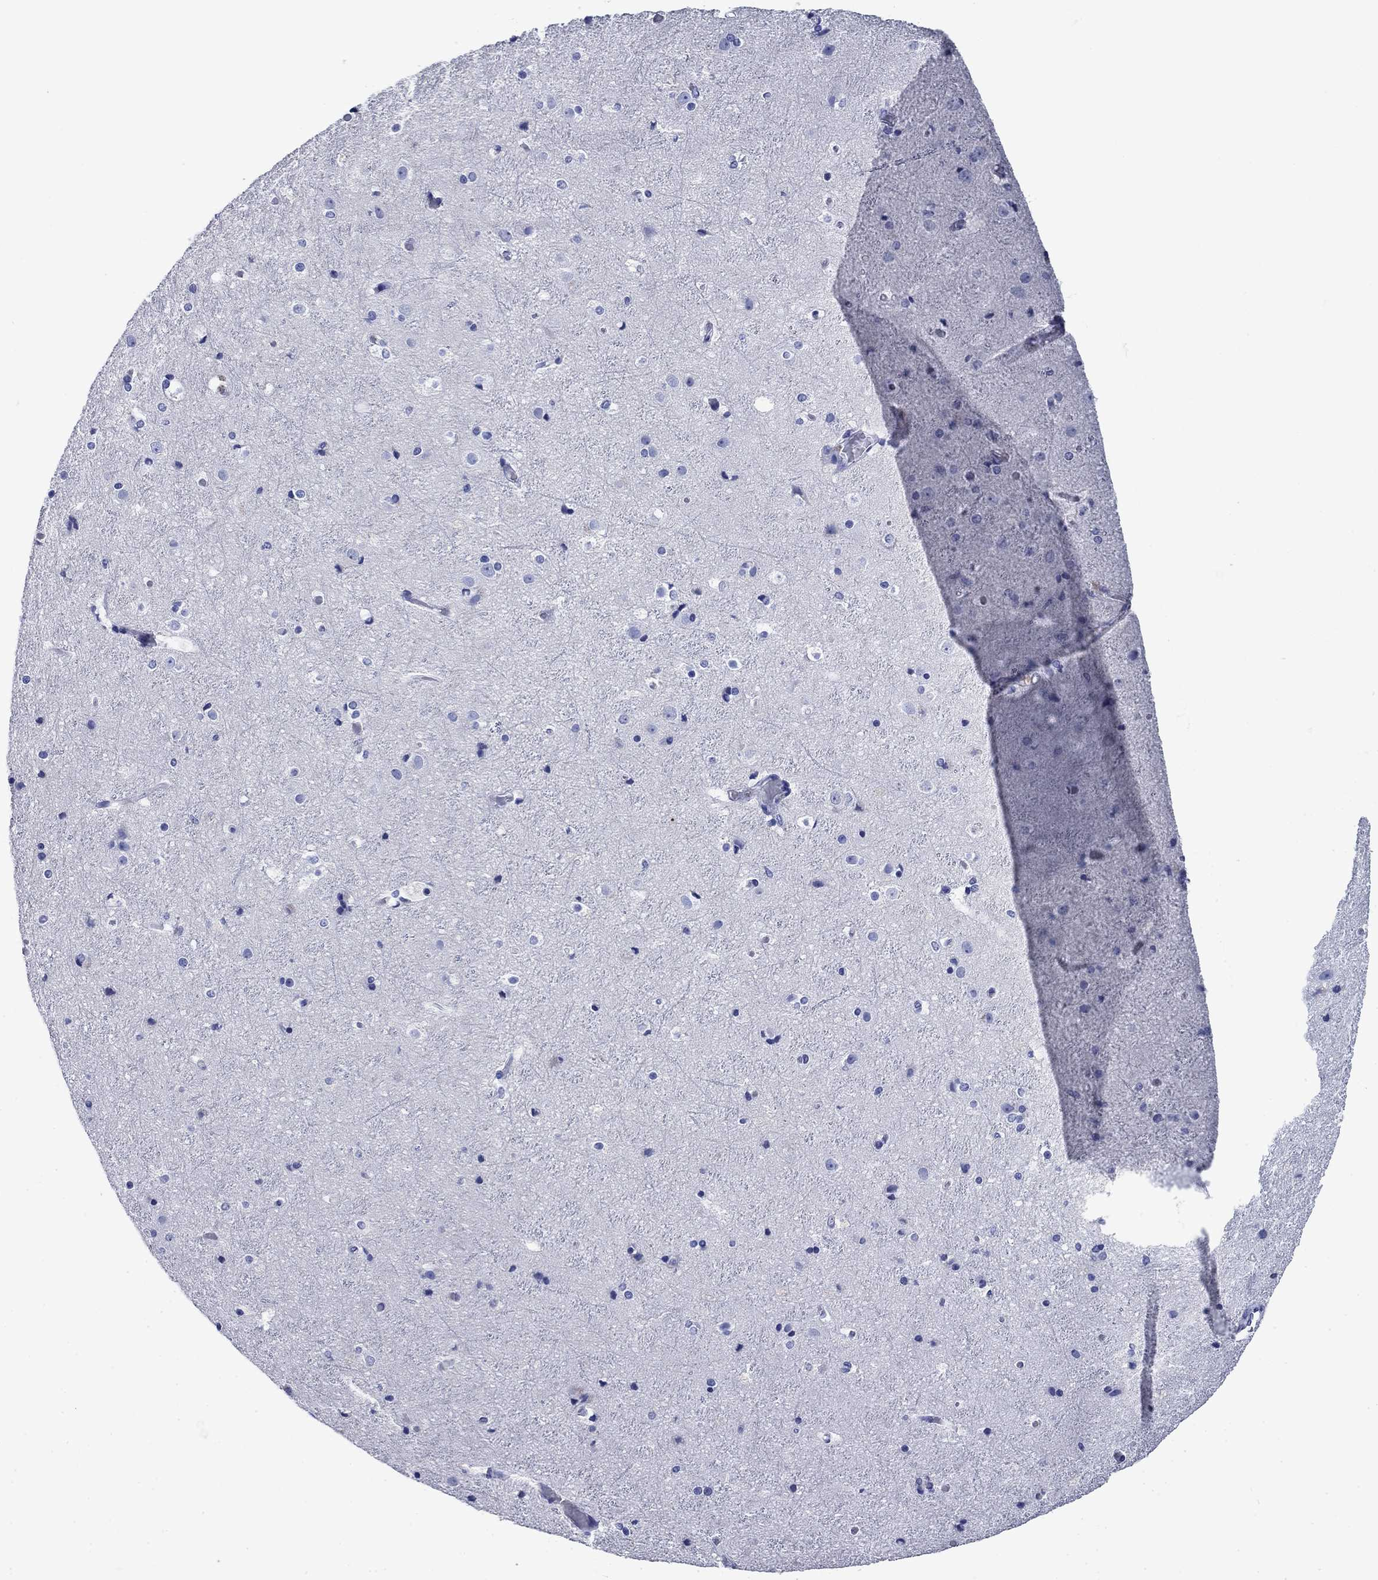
{"staining": {"intensity": "negative", "quantity": "none", "location": "none"}, "tissue": "cerebral cortex", "cell_type": "Endothelial cells", "image_type": "normal", "snomed": [{"axis": "morphology", "description": "Normal tissue, NOS"}, {"axis": "topography", "description": "Cerebral cortex"}], "caption": "Immunohistochemical staining of benign cerebral cortex reveals no significant positivity in endothelial cells.", "gene": "TFR2", "patient": {"sex": "female", "age": 52}}